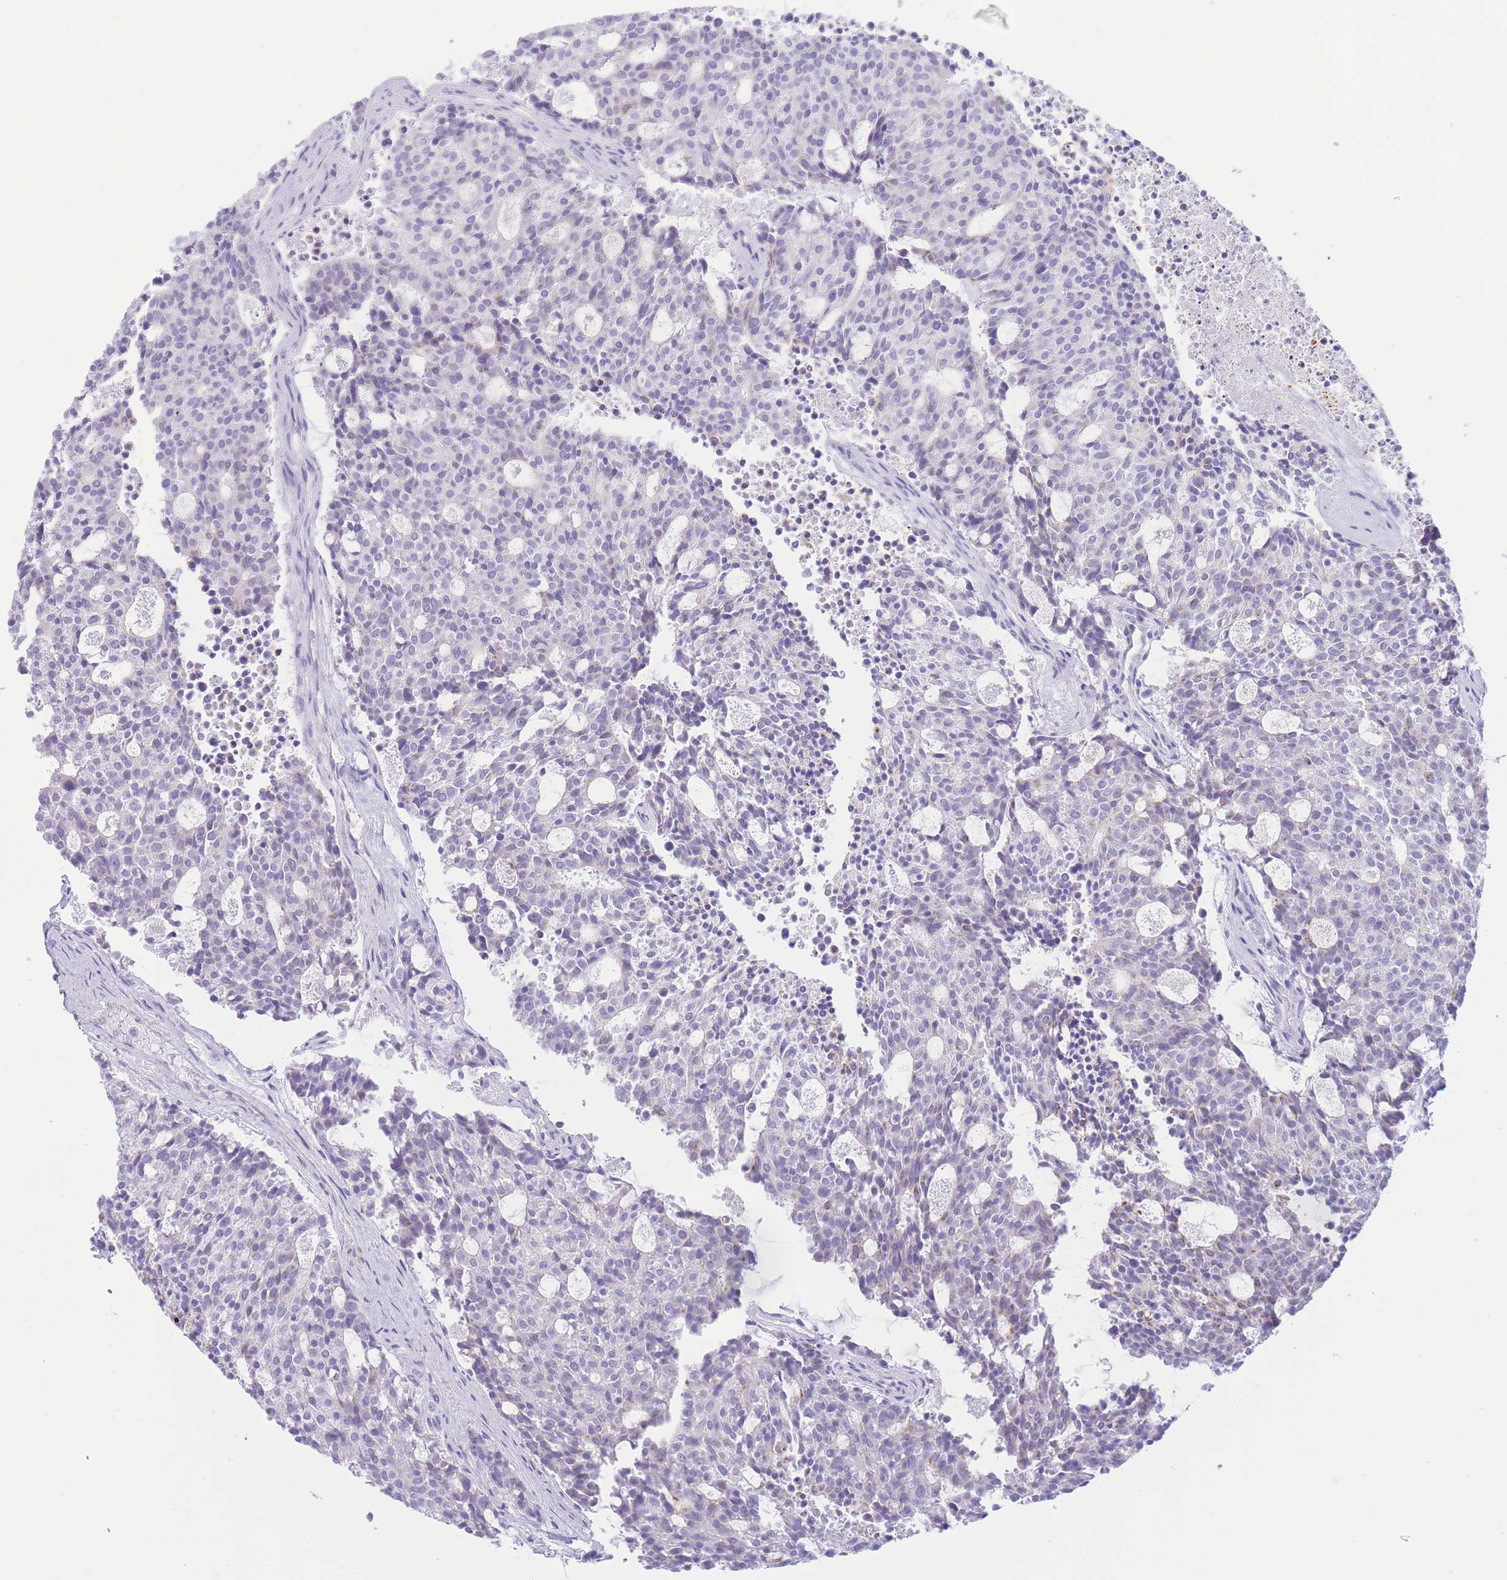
{"staining": {"intensity": "negative", "quantity": "none", "location": "none"}, "tissue": "carcinoid", "cell_type": "Tumor cells", "image_type": "cancer", "snomed": [{"axis": "morphology", "description": "Carcinoid, malignant, NOS"}, {"axis": "topography", "description": "Pancreas"}], "caption": "High power microscopy micrograph of an immunohistochemistry (IHC) micrograph of carcinoid, revealing no significant positivity in tumor cells. (DAB IHC, high magnification).", "gene": "VWA8", "patient": {"sex": "female", "age": 54}}